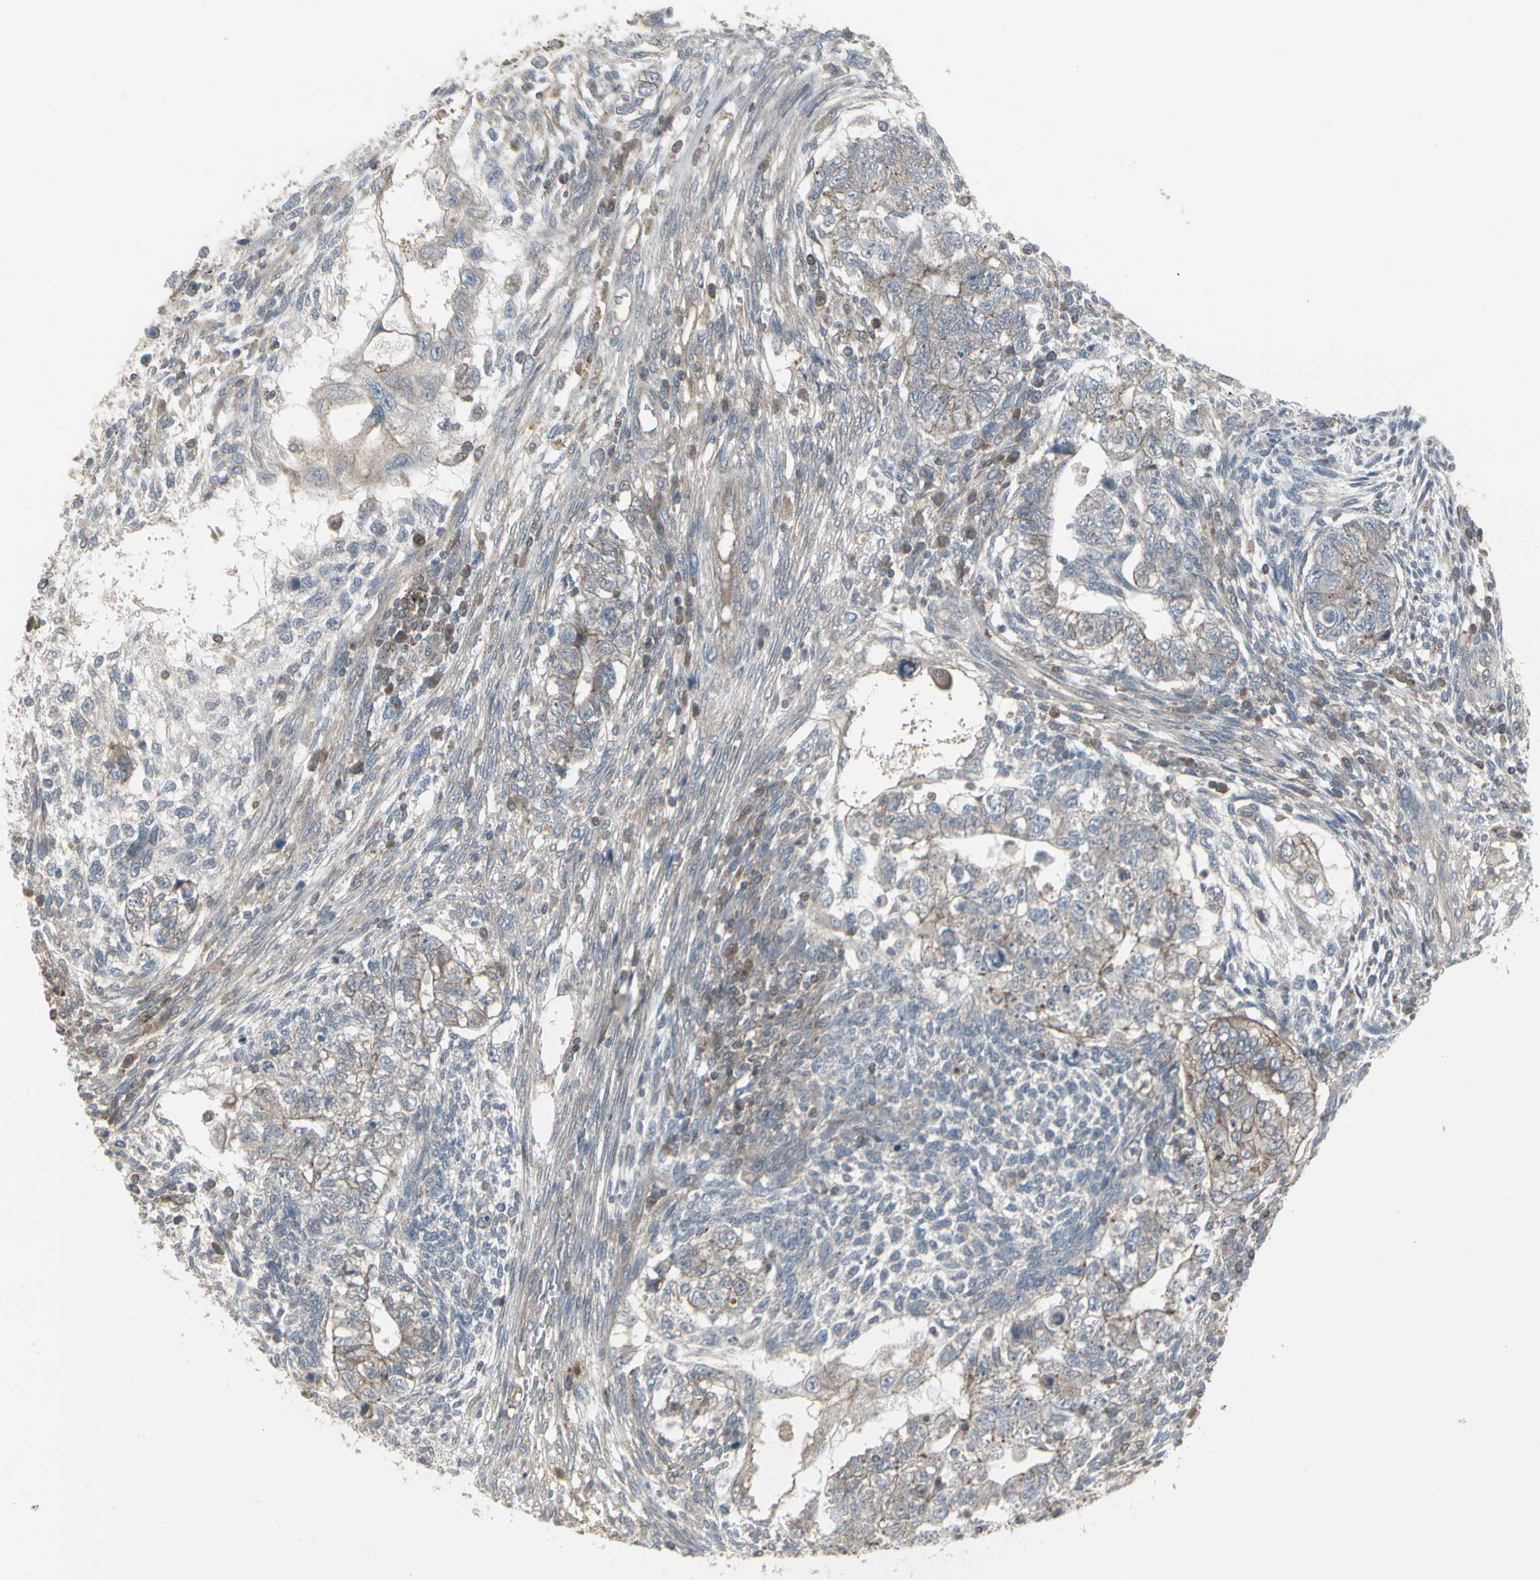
{"staining": {"intensity": "weak", "quantity": ">75%", "location": "cytoplasmic/membranous"}, "tissue": "testis cancer", "cell_type": "Tumor cells", "image_type": "cancer", "snomed": [{"axis": "morphology", "description": "Normal tissue, NOS"}, {"axis": "morphology", "description": "Carcinoma, Embryonal, NOS"}, {"axis": "topography", "description": "Testis"}], "caption": "Tumor cells reveal low levels of weak cytoplasmic/membranous expression in approximately >75% of cells in human embryonal carcinoma (testis).", "gene": "EPS15", "patient": {"sex": "male", "age": 36}}